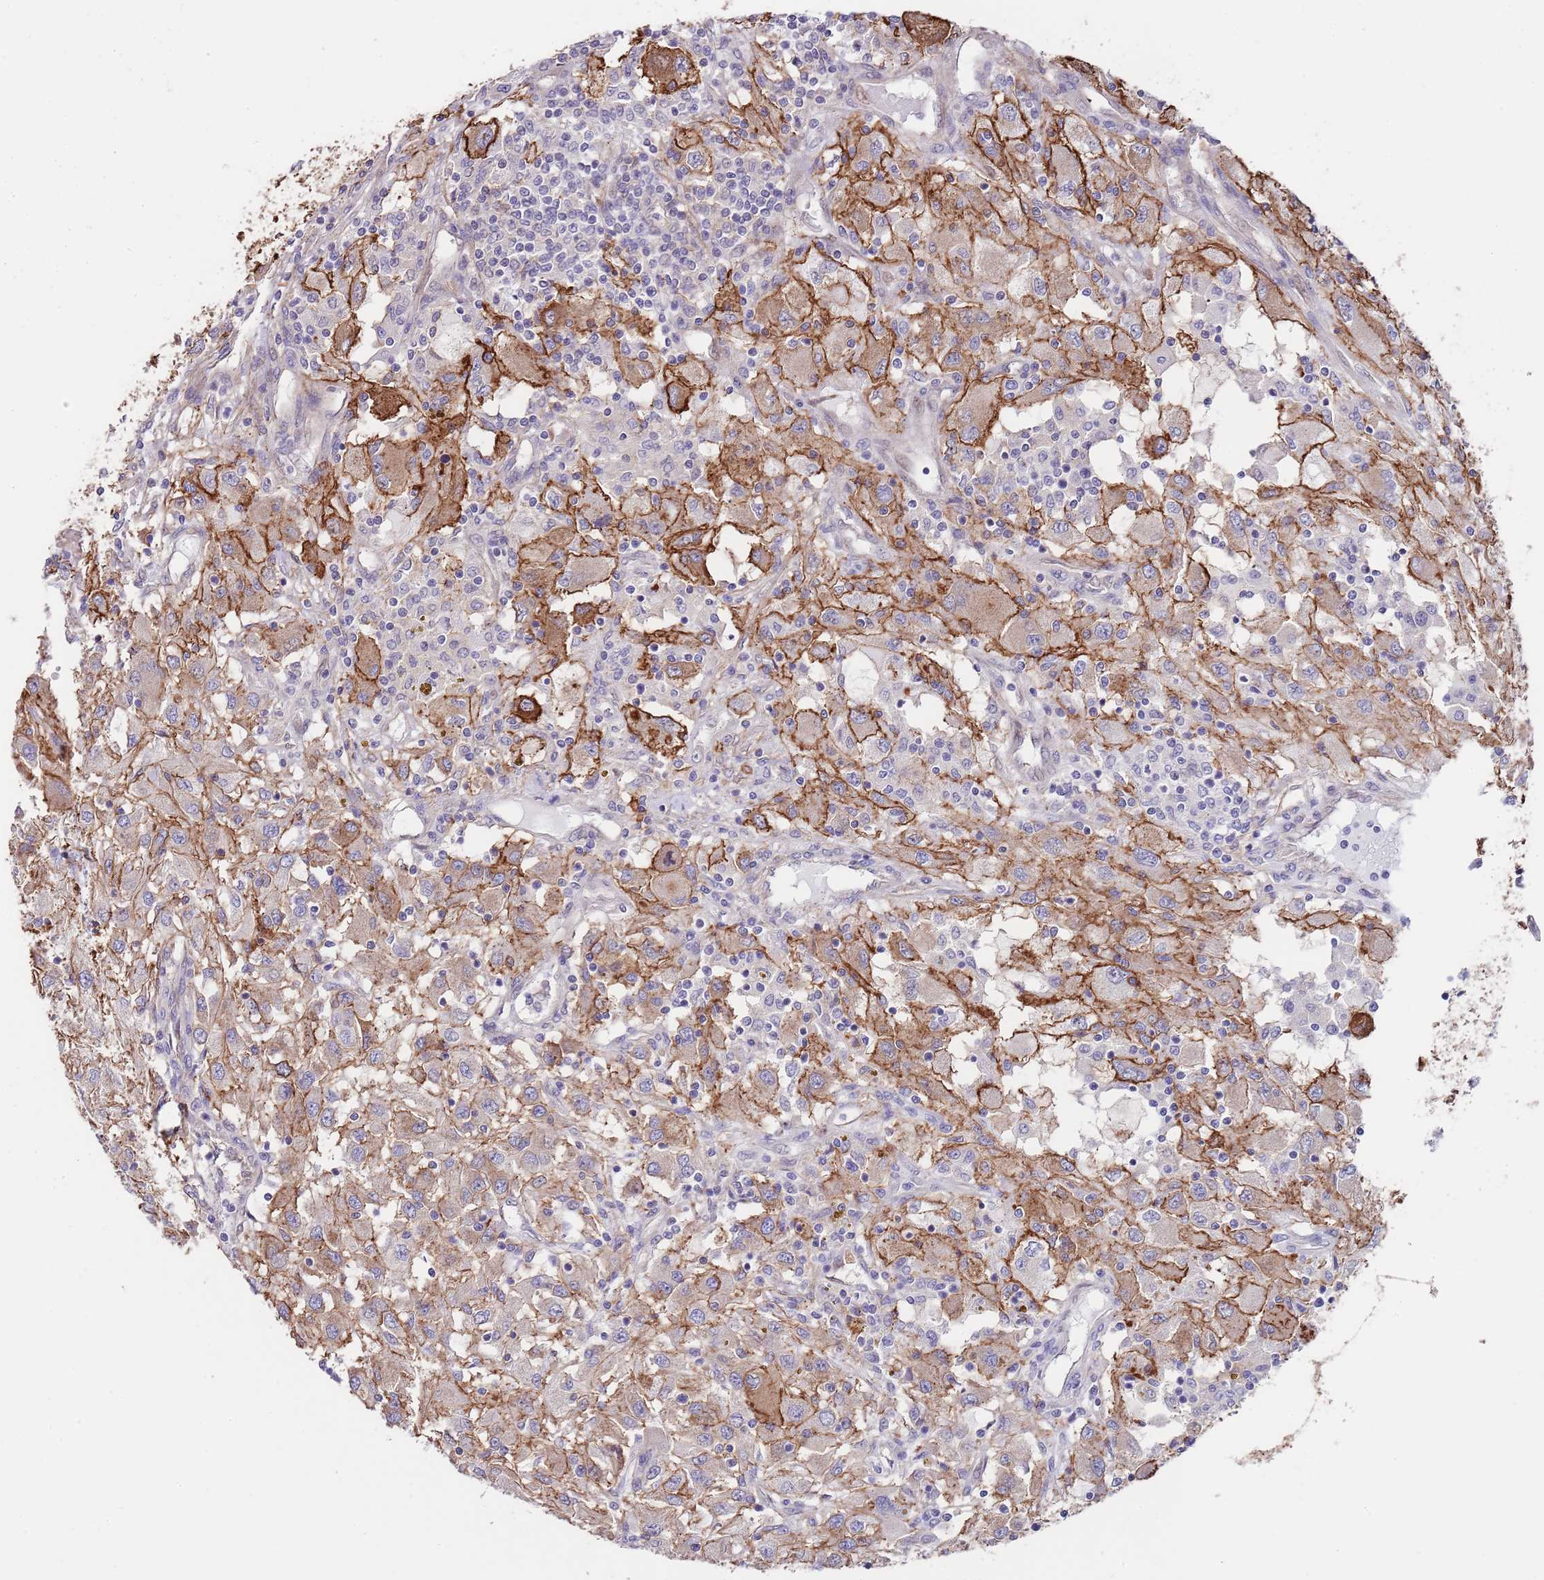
{"staining": {"intensity": "moderate", "quantity": "25%-75%", "location": "cytoplasmic/membranous"}, "tissue": "renal cancer", "cell_type": "Tumor cells", "image_type": "cancer", "snomed": [{"axis": "morphology", "description": "Adenocarcinoma, NOS"}, {"axis": "topography", "description": "Kidney"}], "caption": "Renal cancer (adenocarcinoma) was stained to show a protein in brown. There is medium levels of moderate cytoplasmic/membranous staining in about 25%-75% of tumor cells.", "gene": "BPNT1", "patient": {"sex": "female", "age": 67}}